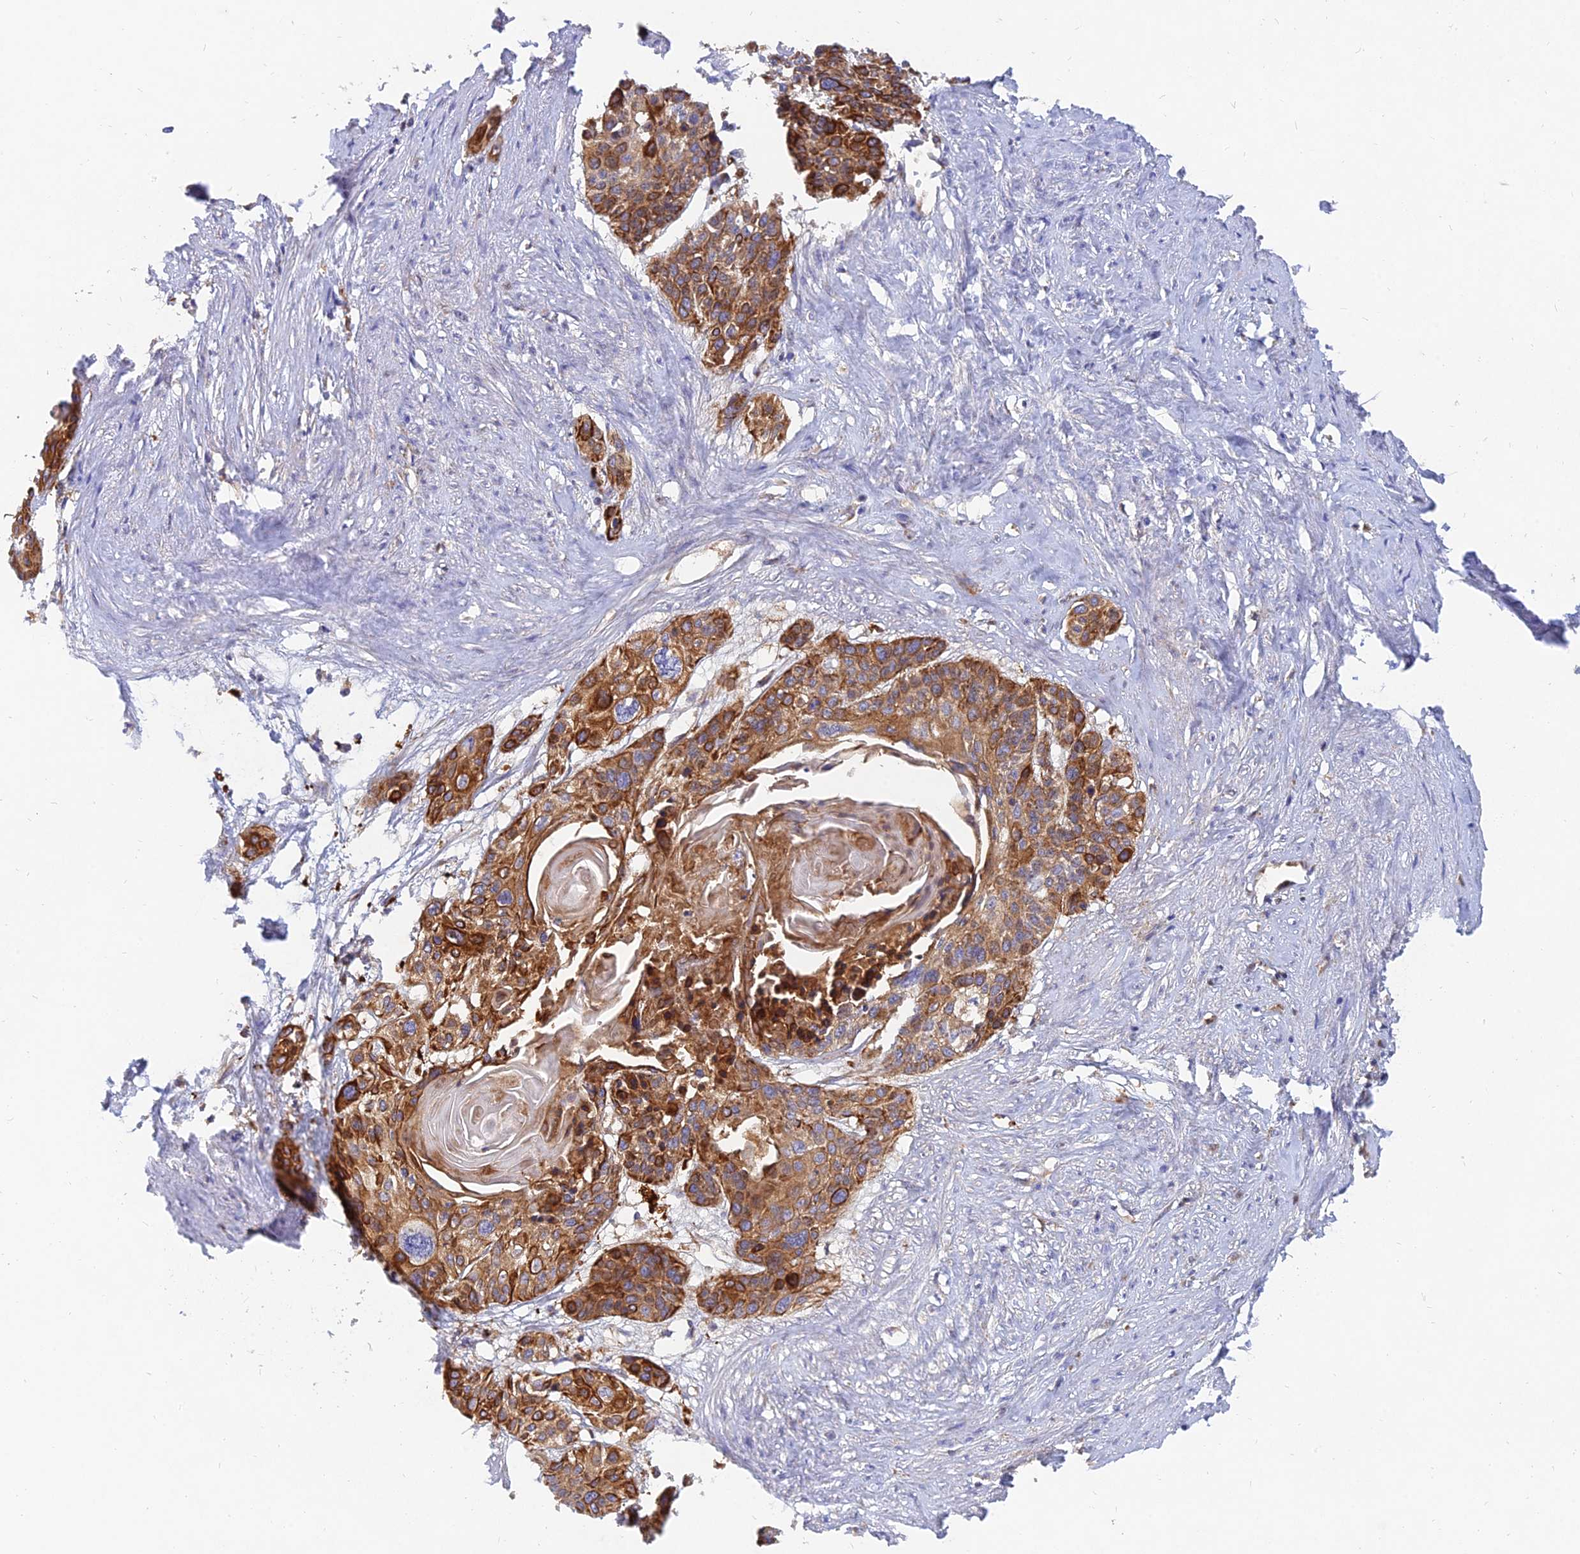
{"staining": {"intensity": "strong", "quantity": ">75%", "location": "cytoplasmic/membranous"}, "tissue": "cervical cancer", "cell_type": "Tumor cells", "image_type": "cancer", "snomed": [{"axis": "morphology", "description": "Squamous cell carcinoma, NOS"}, {"axis": "topography", "description": "Cervix"}], "caption": "This is an image of immunohistochemistry (IHC) staining of cervical squamous cell carcinoma, which shows strong expression in the cytoplasmic/membranous of tumor cells.", "gene": "MROH1", "patient": {"sex": "female", "age": 57}}